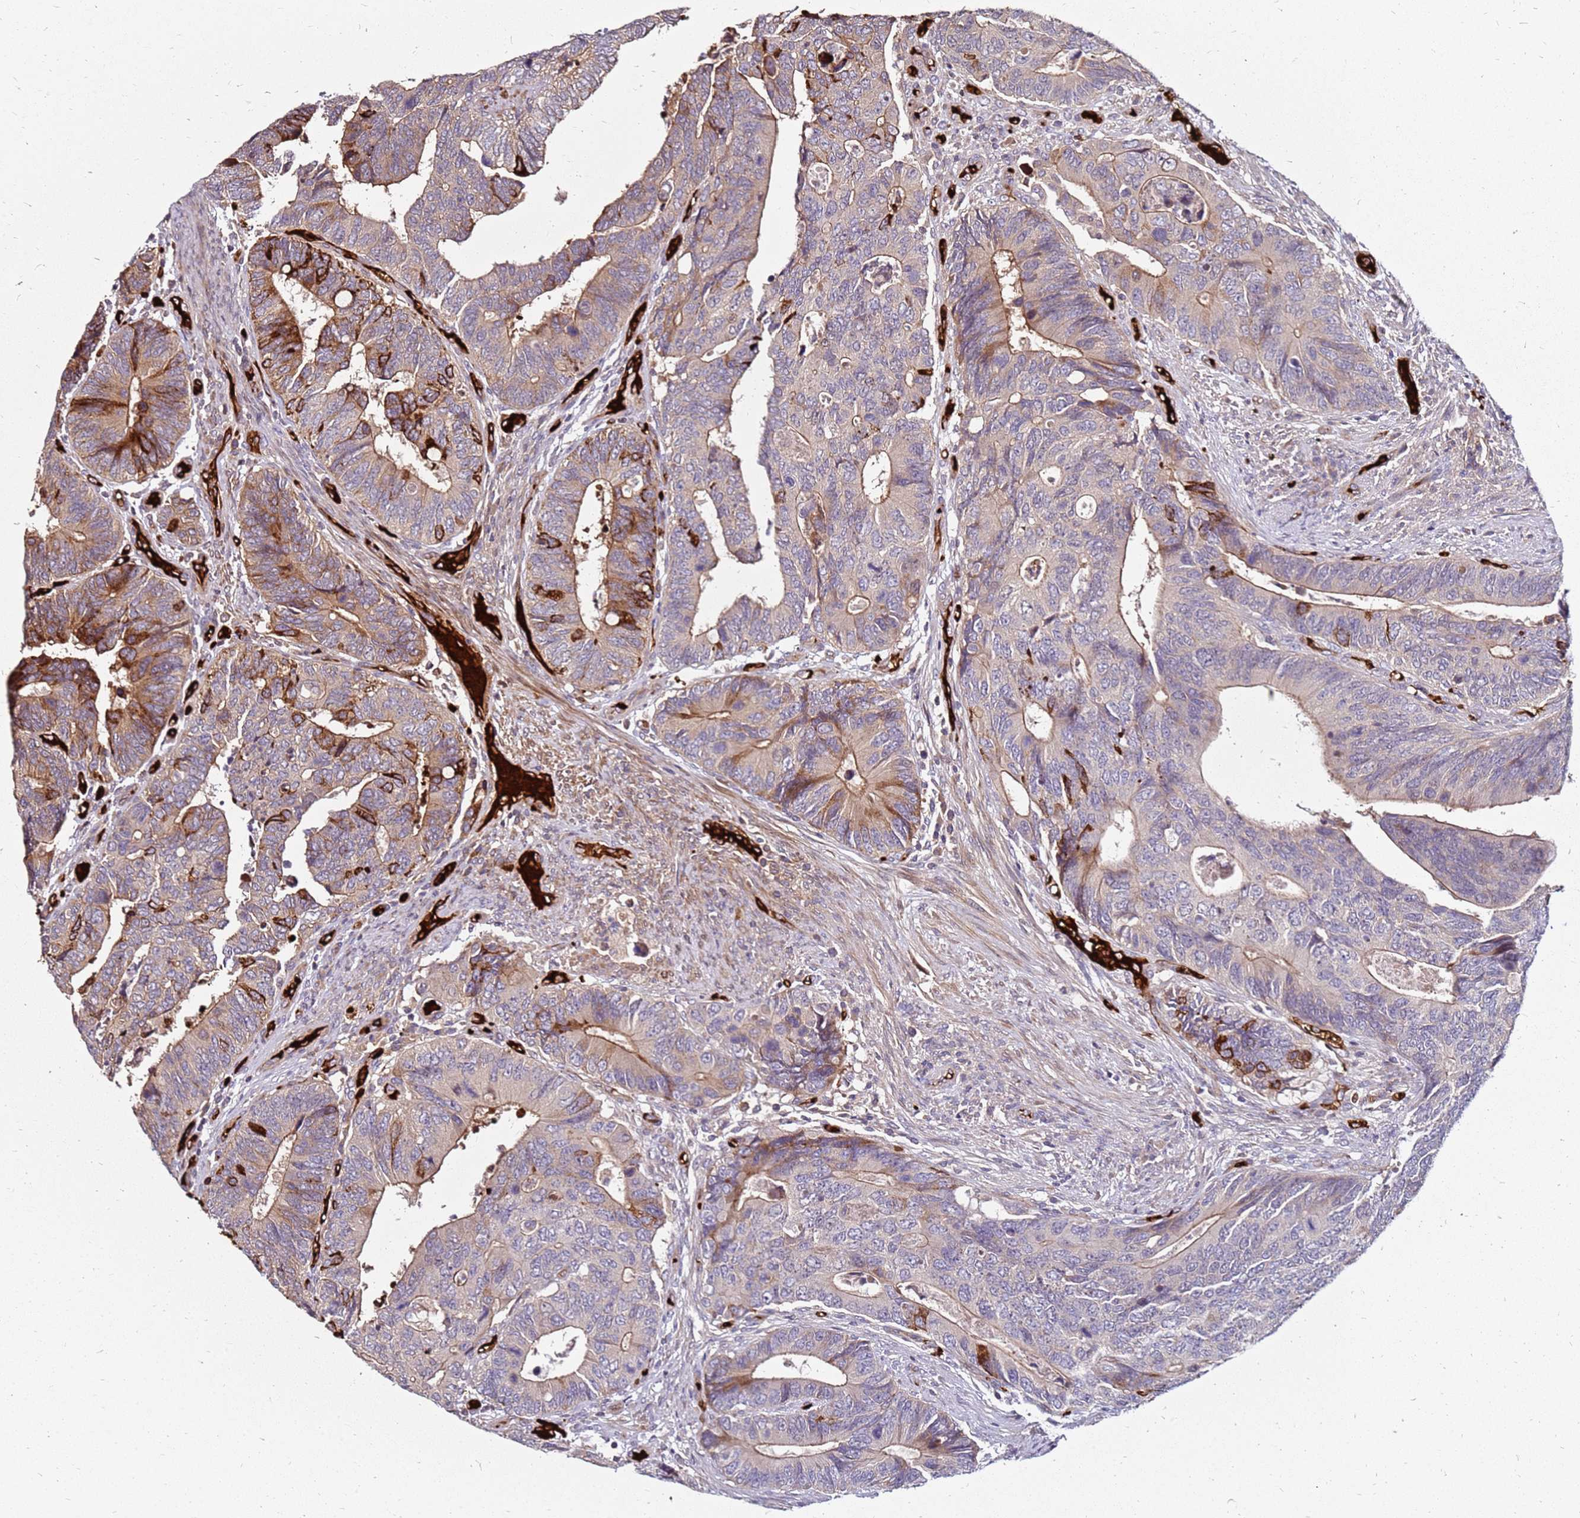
{"staining": {"intensity": "moderate", "quantity": "25%-75%", "location": "cytoplasmic/membranous"}, "tissue": "colorectal cancer", "cell_type": "Tumor cells", "image_type": "cancer", "snomed": [{"axis": "morphology", "description": "Adenocarcinoma, NOS"}, {"axis": "topography", "description": "Colon"}], "caption": "Protein staining shows moderate cytoplasmic/membranous staining in approximately 25%-75% of tumor cells in colorectal adenocarcinoma. (DAB (3,3'-diaminobenzidine) = brown stain, brightfield microscopy at high magnification).", "gene": "RNF11", "patient": {"sex": "male", "age": 87}}